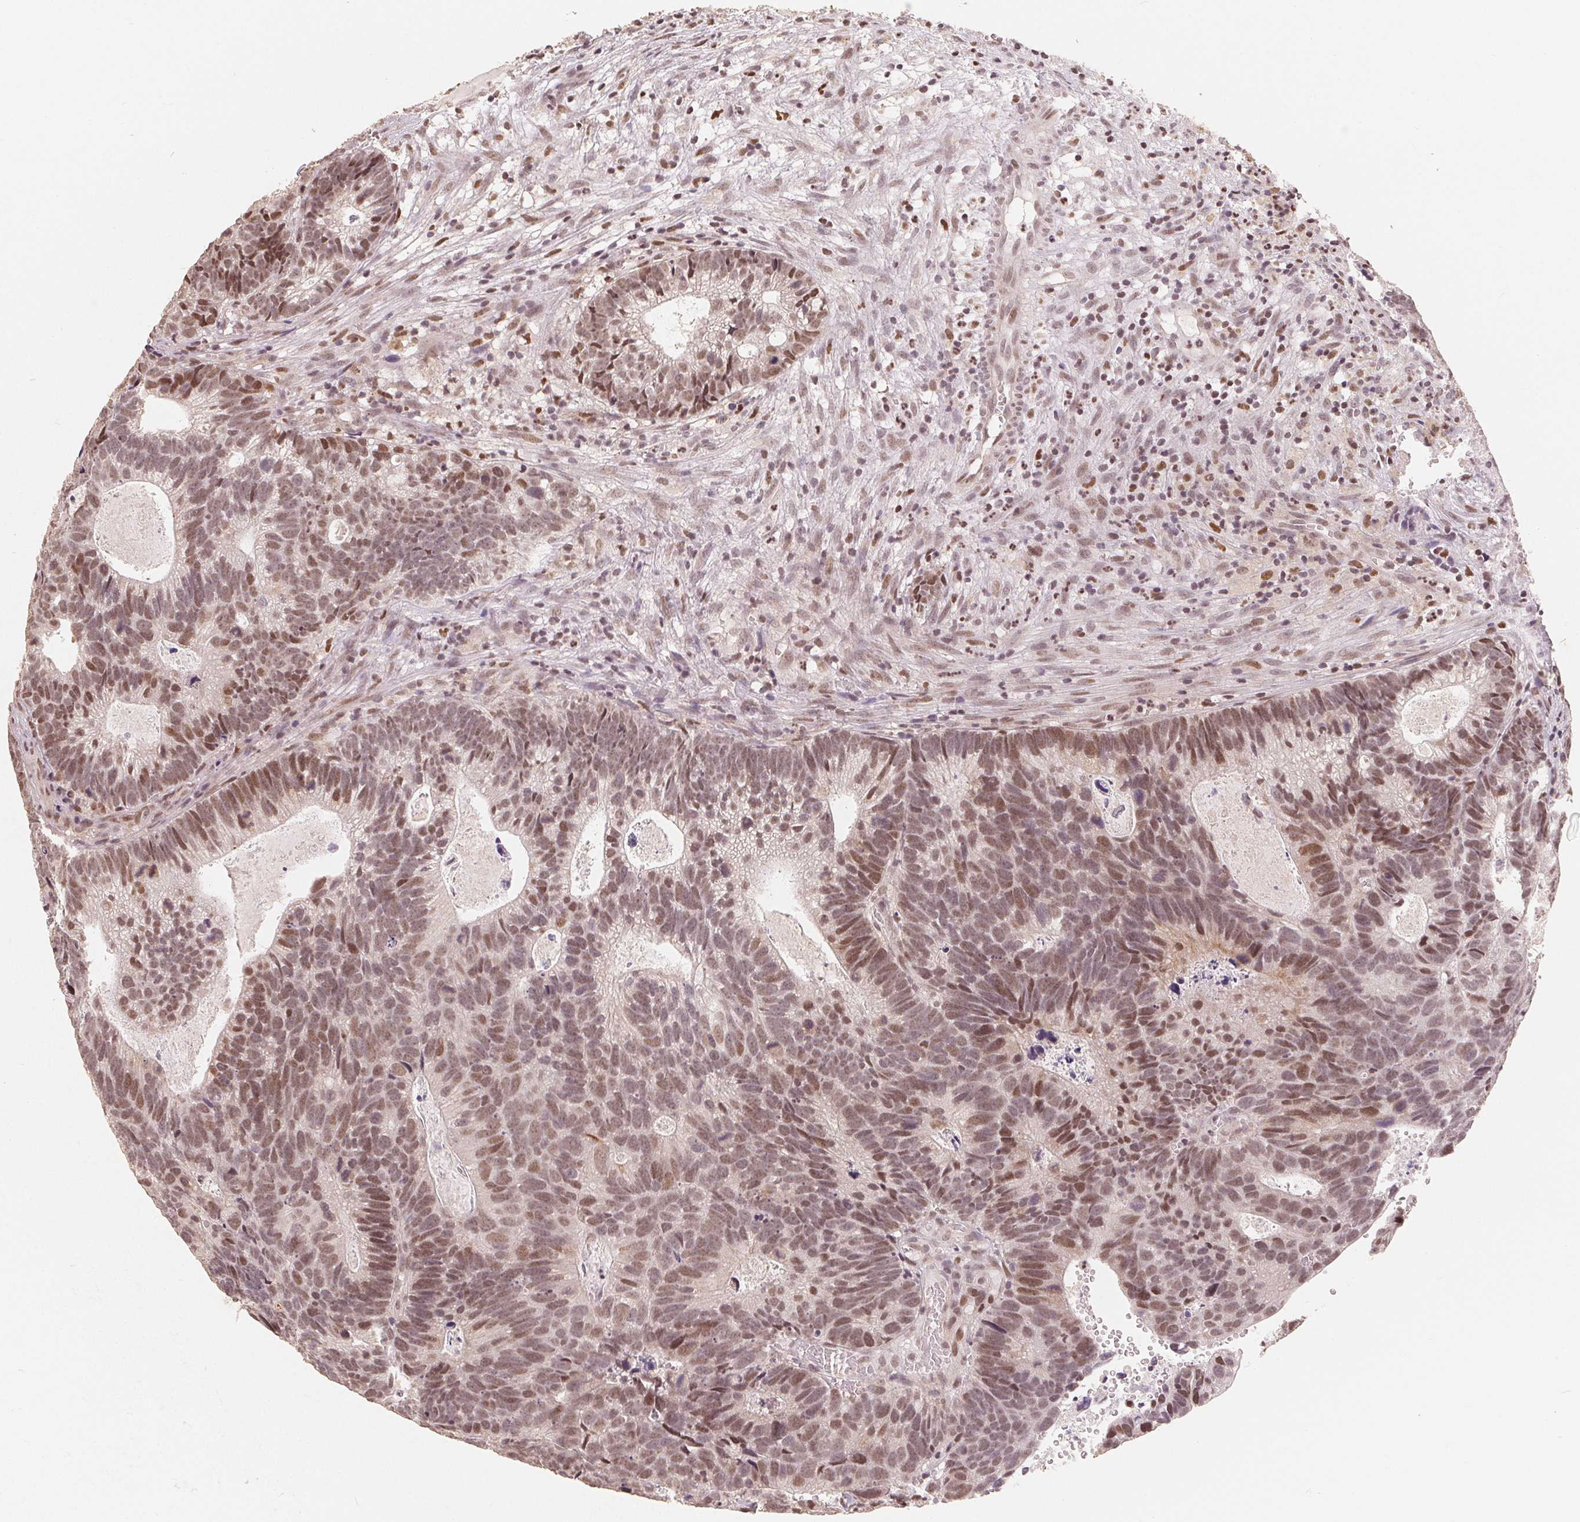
{"staining": {"intensity": "moderate", "quantity": ">75%", "location": "nuclear"}, "tissue": "head and neck cancer", "cell_type": "Tumor cells", "image_type": "cancer", "snomed": [{"axis": "morphology", "description": "Adenocarcinoma, NOS"}, {"axis": "topography", "description": "Head-Neck"}], "caption": "A high-resolution micrograph shows immunohistochemistry (IHC) staining of head and neck adenocarcinoma, which demonstrates moderate nuclear expression in about >75% of tumor cells. Using DAB (3,3'-diaminobenzidine) (brown) and hematoxylin (blue) stains, captured at high magnification using brightfield microscopy.", "gene": "CCDC138", "patient": {"sex": "male", "age": 62}}